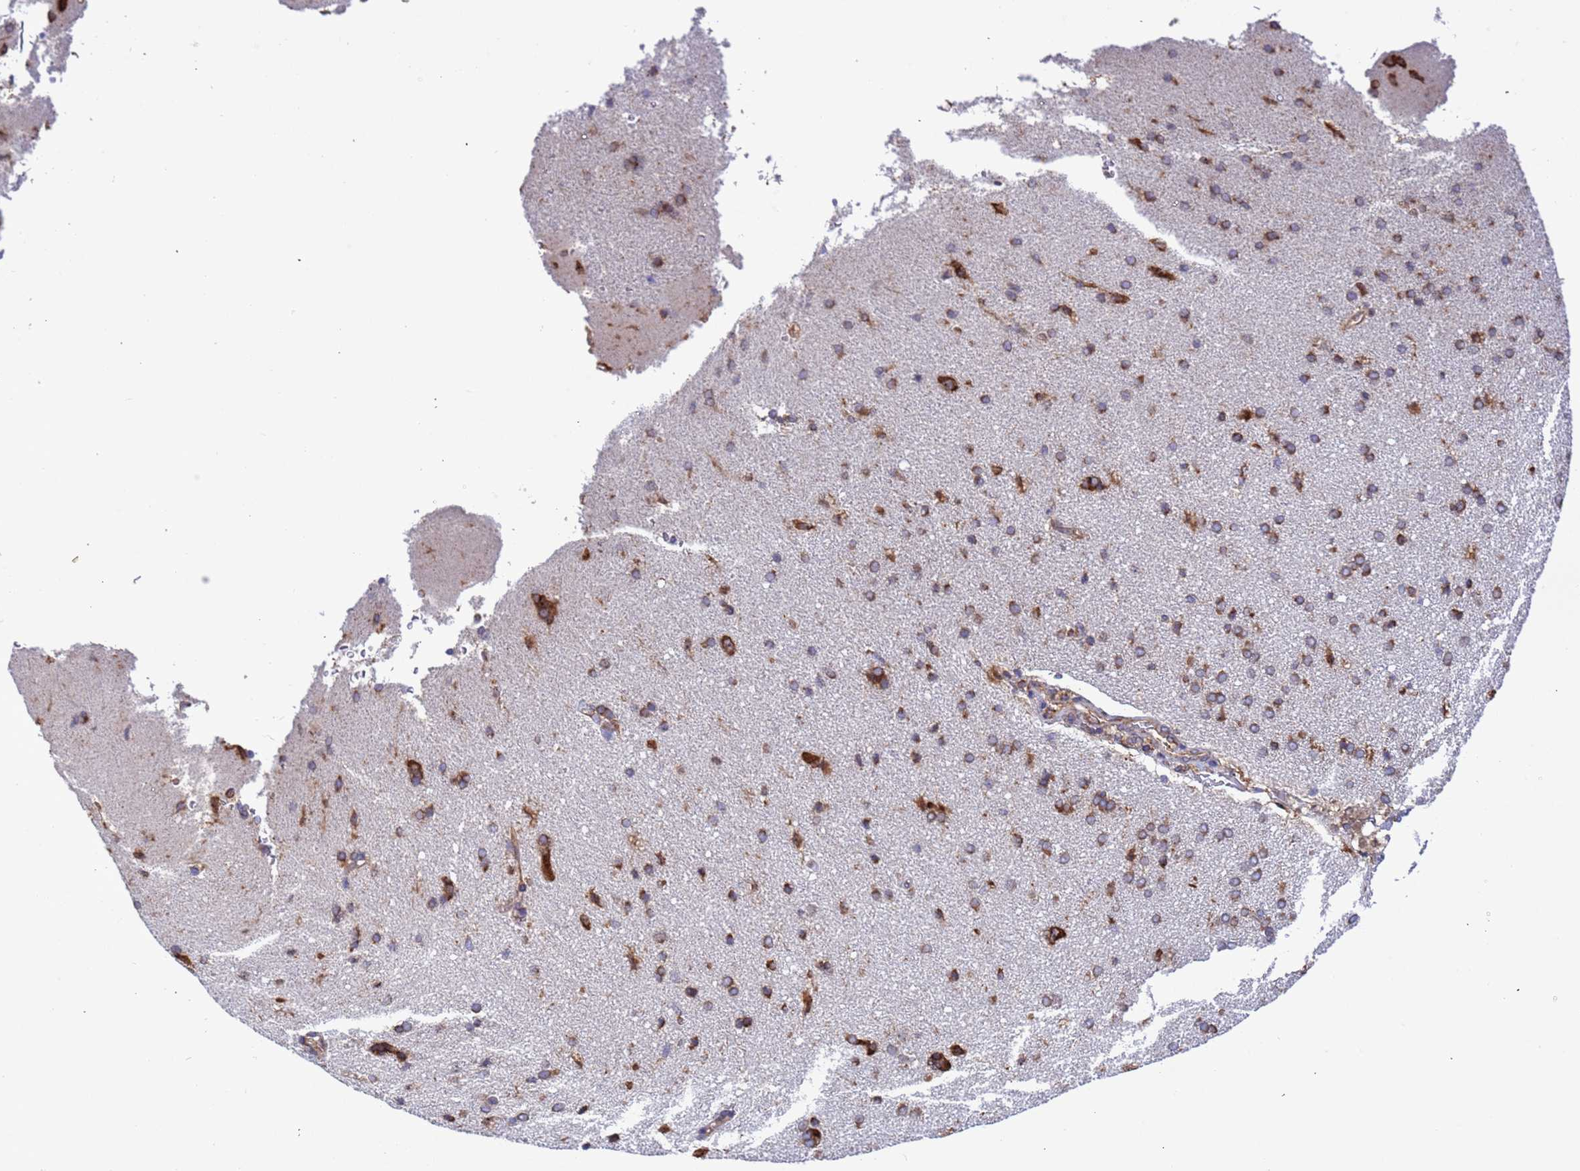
{"staining": {"intensity": "weak", "quantity": "25%-75%", "location": "cytoplasmic/membranous"}, "tissue": "cerebral cortex", "cell_type": "Endothelial cells", "image_type": "normal", "snomed": [{"axis": "morphology", "description": "Normal tissue, NOS"}, {"axis": "topography", "description": "Cerebral cortex"}], "caption": "Immunohistochemistry (IHC) image of unremarkable human cerebral cortex stained for a protein (brown), which demonstrates low levels of weak cytoplasmic/membranous staining in approximately 25%-75% of endothelial cells.", "gene": "RPL36", "patient": {"sex": "male", "age": 62}}